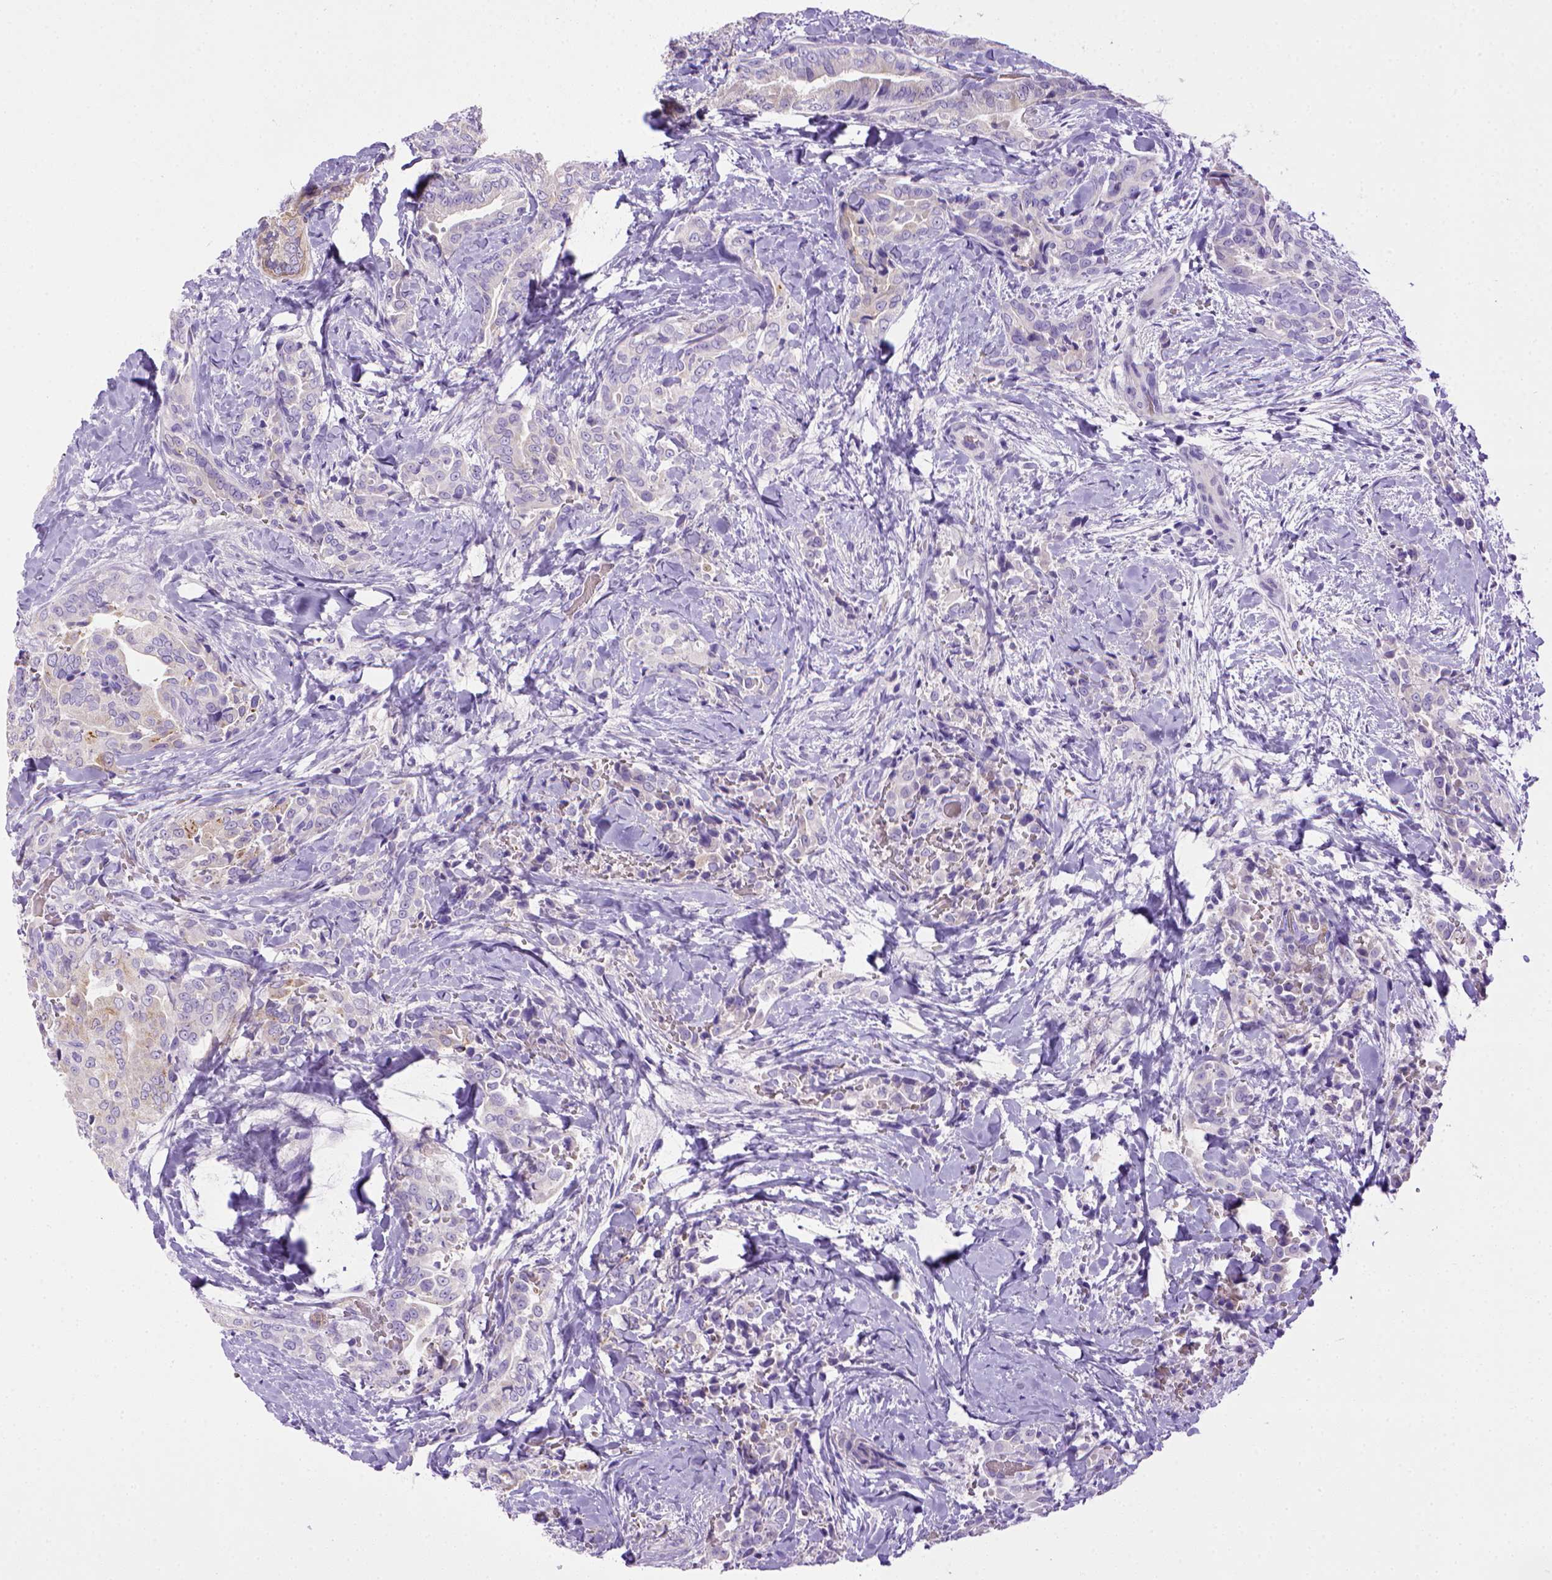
{"staining": {"intensity": "negative", "quantity": "none", "location": "none"}, "tissue": "thyroid cancer", "cell_type": "Tumor cells", "image_type": "cancer", "snomed": [{"axis": "morphology", "description": "Papillary adenocarcinoma, NOS"}, {"axis": "topography", "description": "Thyroid gland"}], "caption": "Immunohistochemistry histopathology image of neoplastic tissue: human papillary adenocarcinoma (thyroid) stained with DAB (3,3'-diaminobenzidine) reveals no significant protein positivity in tumor cells.", "gene": "BAAT", "patient": {"sex": "male", "age": 61}}